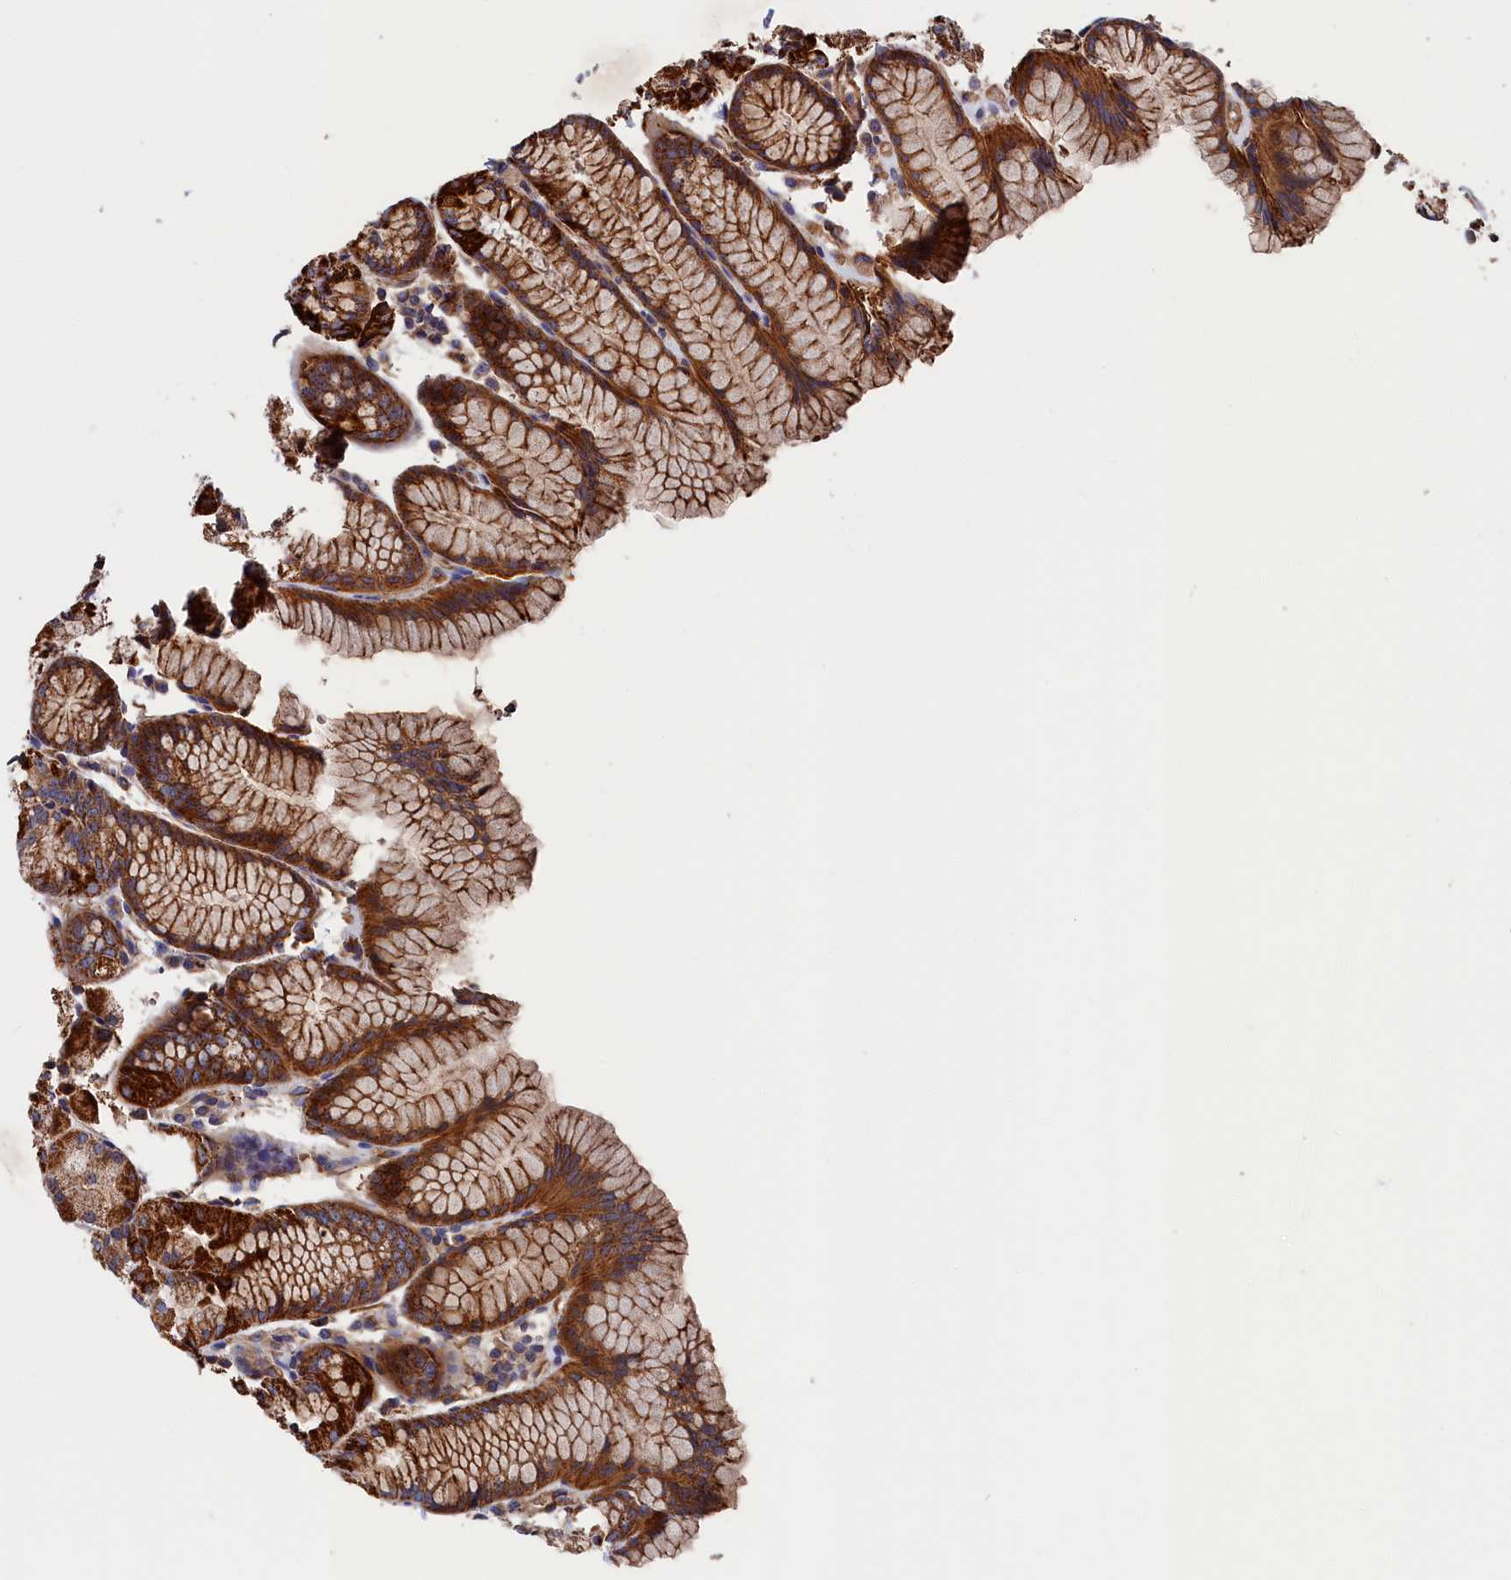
{"staining": {"intensity": "strong", "quantity": ">75%", "location": "cytoplasmic/membranous"}, "tissue": "stomach", "cell_type": "Glandular cells", "image_type": "normal", "snomed": [{"axis": "morphology", "description": "Normal tissue, NOS"}, {"axis": "topography", "description": "Stomach, upper"}], "caption": "Stomach stained for a protein (brown) displays strong cytoplasmic/membranous positive staining in approximately >75% of glandular cells.", "gene": "LDHD", "patient": {"sex": "male", "age": 47}}